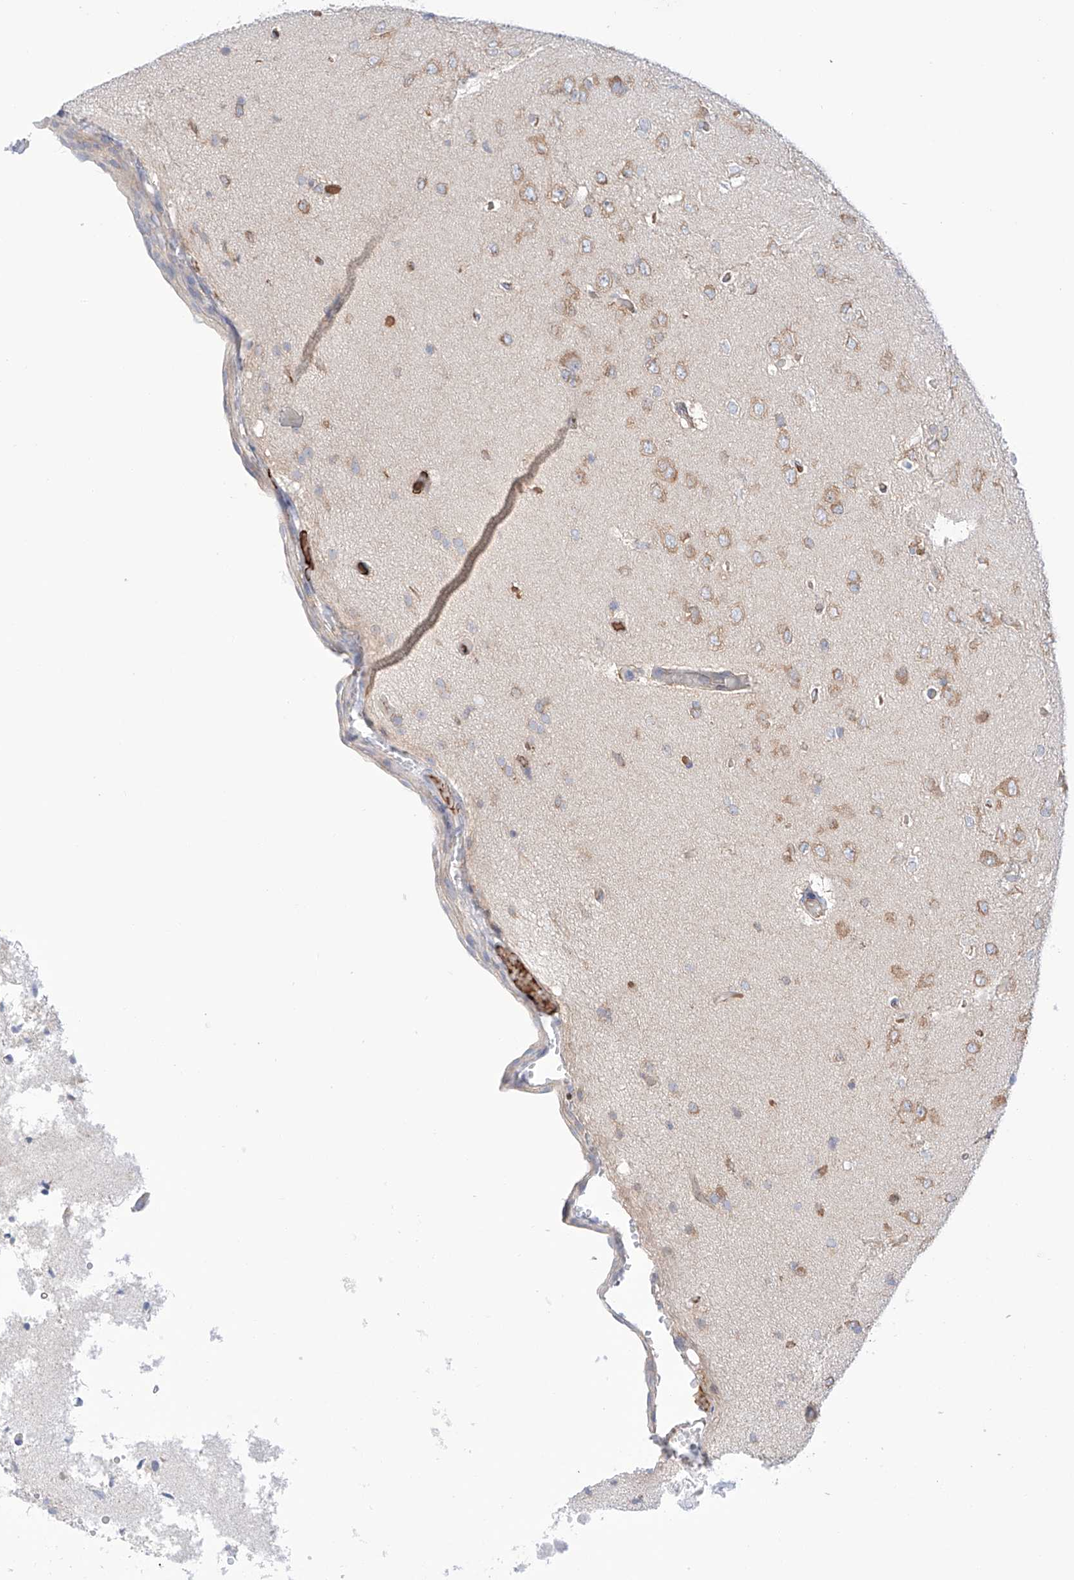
{"staining": {"intensity": "weak", "quantity": ">75%", "location": "cytoplasmic/membranous"}, "tissue": "glioma", "cell_type": "Tumor cells", "image_type": "cancer", "snomed": [{"axis": "morphology", "description": "Glioma, malignant, High grade"}, {"axis": "topography", "description": "Brain"}], "caption": "The photomicrograph shows immunohistochemical staining of malignant high-grade glioma. There is weak cytoplasmic/membranous expression is identified in about >75% of tumor cells.", "gene": "PGGT1B", "patient": {"sex": "female", "age": 59}}